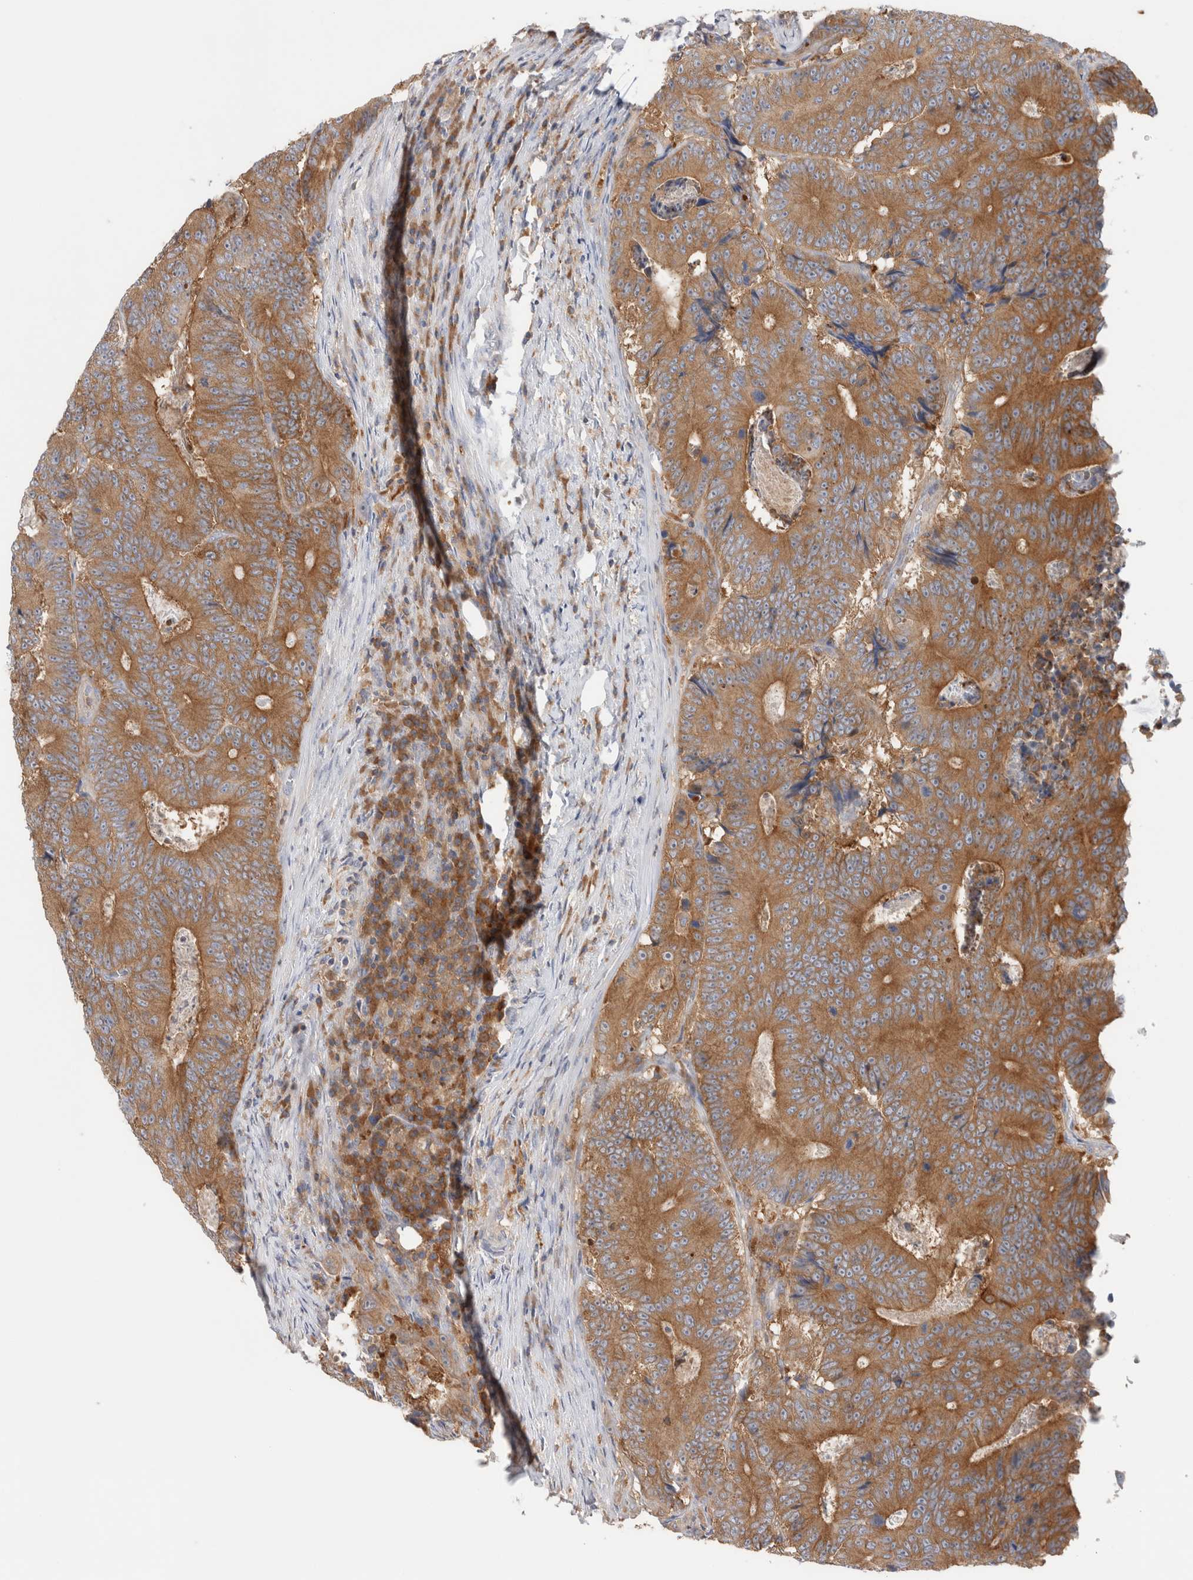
{"staining": {"intensity": "moderate", "quantity": ">75%", "location": "cytoplasmic/membranous"}, "tissue": "colorectal cancer", "cell_type": "Tumor cells", "image_type": "cancer", "snomed": [{"axis": "morphology", "description": "Adenocarcinoma, NOS"}, {"axis": "topography", "description": "Colon"}], "caption": "IHC (DAB (3,3'-diaminobenzidine)) staining of human colorectal cancer reveals moderate cytoplasmic/membranous protein expression in about >75% of tumor cells.", "gene": "KLHL14", "patient": {"sex": "male", "age": 83}}